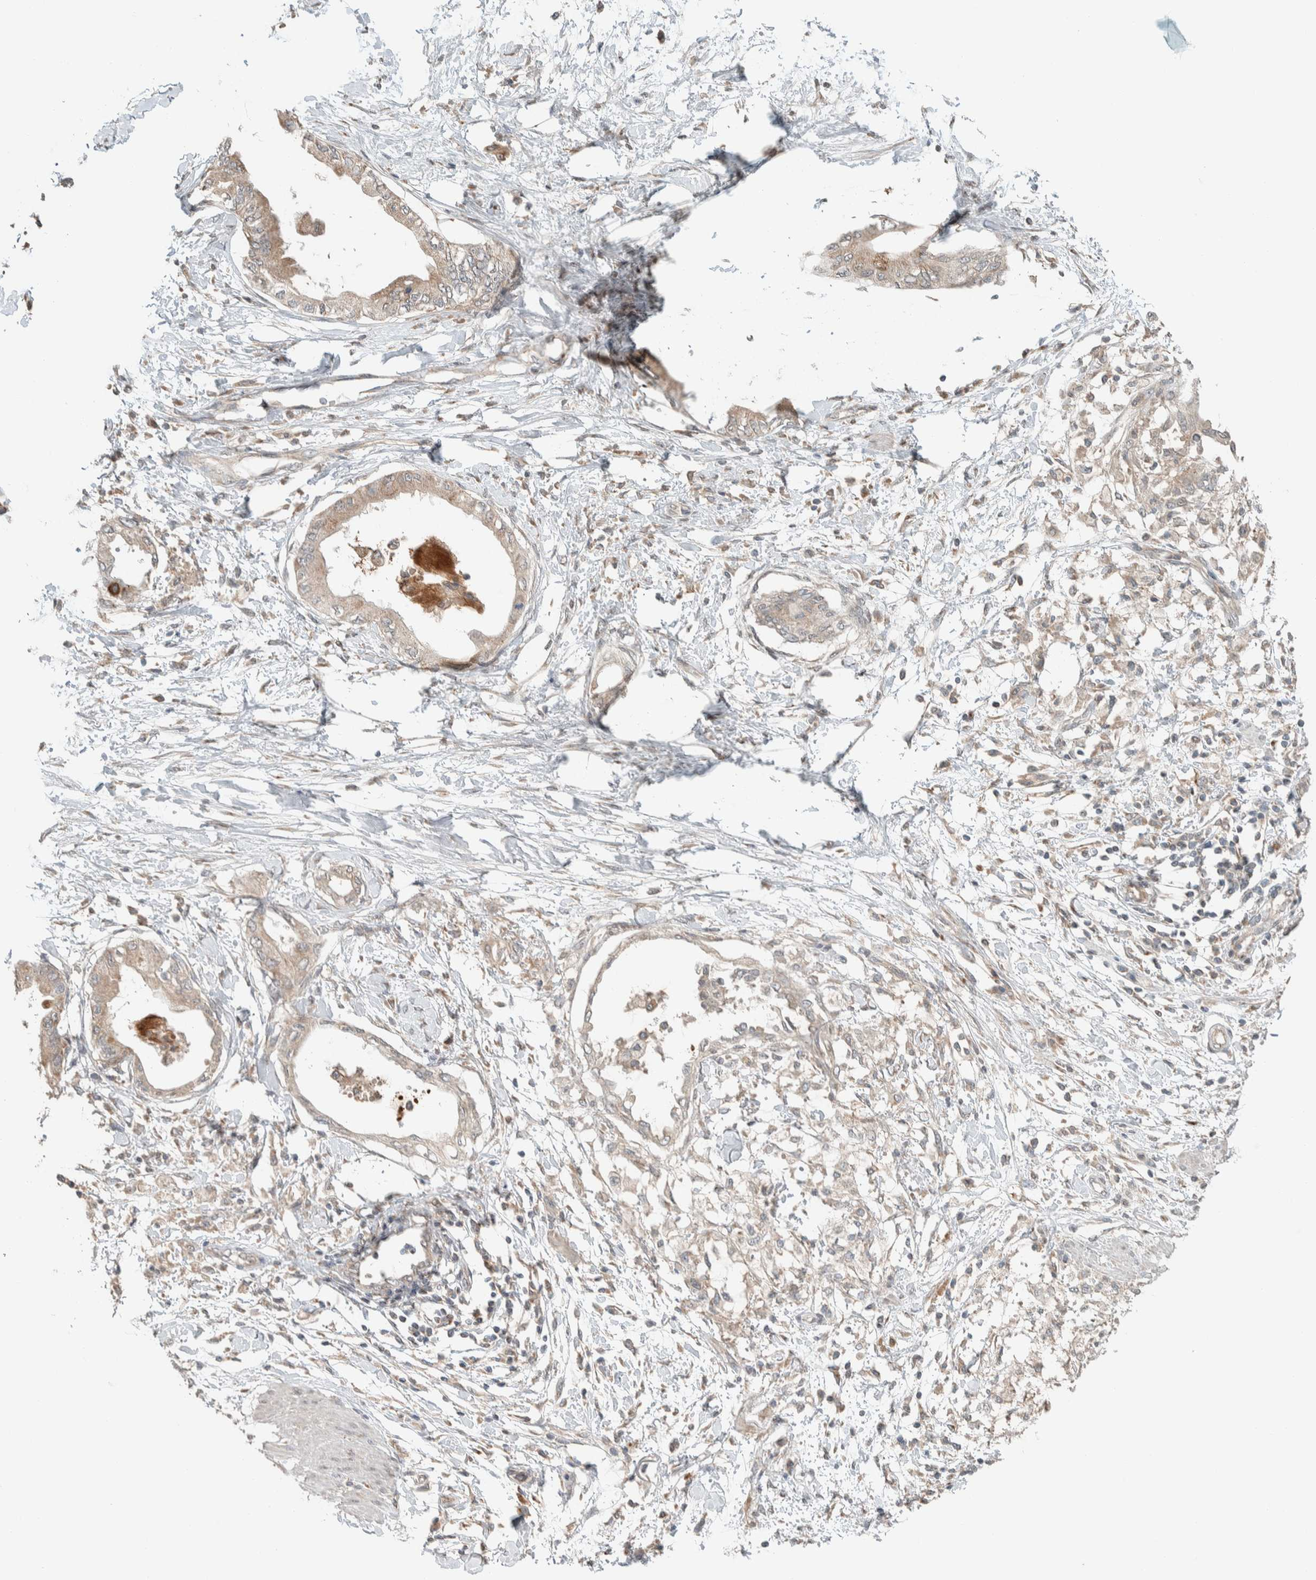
{"staining": {"intensity": "weak", "quantity": ">75%", "location": "cytoplasmic/membranous"}, "tissue": "pancreatic cancer", "cell_type": "Tumor cells", "image_type": "cancer", "snomed": [{"axis": "morphology", "description": "Normal tissue, NOS"}, {"axis": "morphology", "description": "Adenocarcinoma, NOS"}, {"axis": "topography", "description": "Pancreas"}, {"axis": "topography", "description": "Duodenum"}], "caption": "Adenocarcinoma (pancreatic) stained with immunohistochemistry displays weak cytoplasmic/membranous positivity in about >75% of tumor cells.", "gene": "NBR1", "patient": {"sex": "female", "age": 60}}